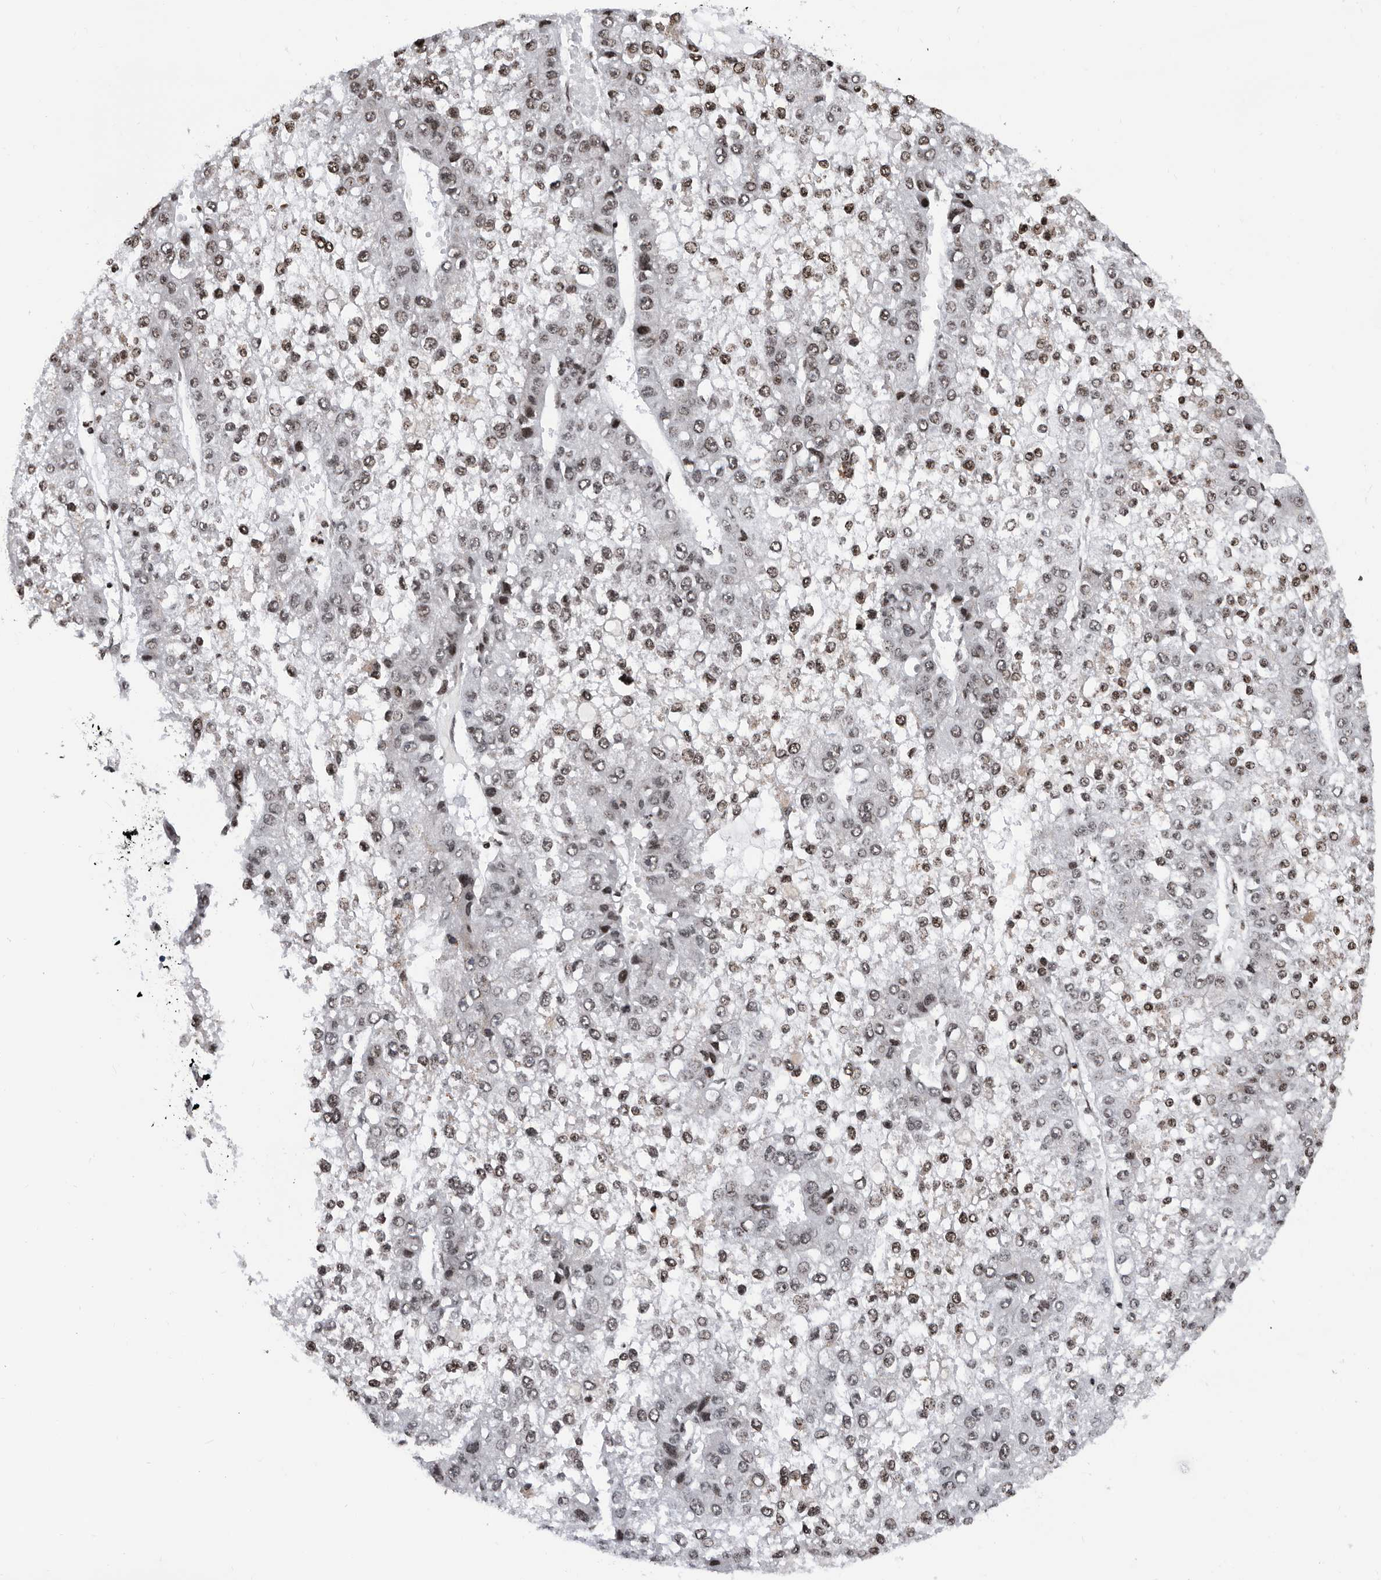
{"staining": {"intensity": "moderate", "quantity": ">75%", "location": "nuclear"}, "tissue": "liver cancer", "cell_type": "Tumor cells", "image_type": "cancer", "snomed": [{"axis": "morphology", "description": "Carcinoma, Hepatocellular, NOS"}, {"axis": "topography", "description": "Liver"}], "caption": "A medium amount of moderate nuclear staining is present in about >75% of tumor cells in liver hepatocellular carcinoma tissue.", "gene": "SNRNP48", "patient": {"sex": "female", "age": 73}}